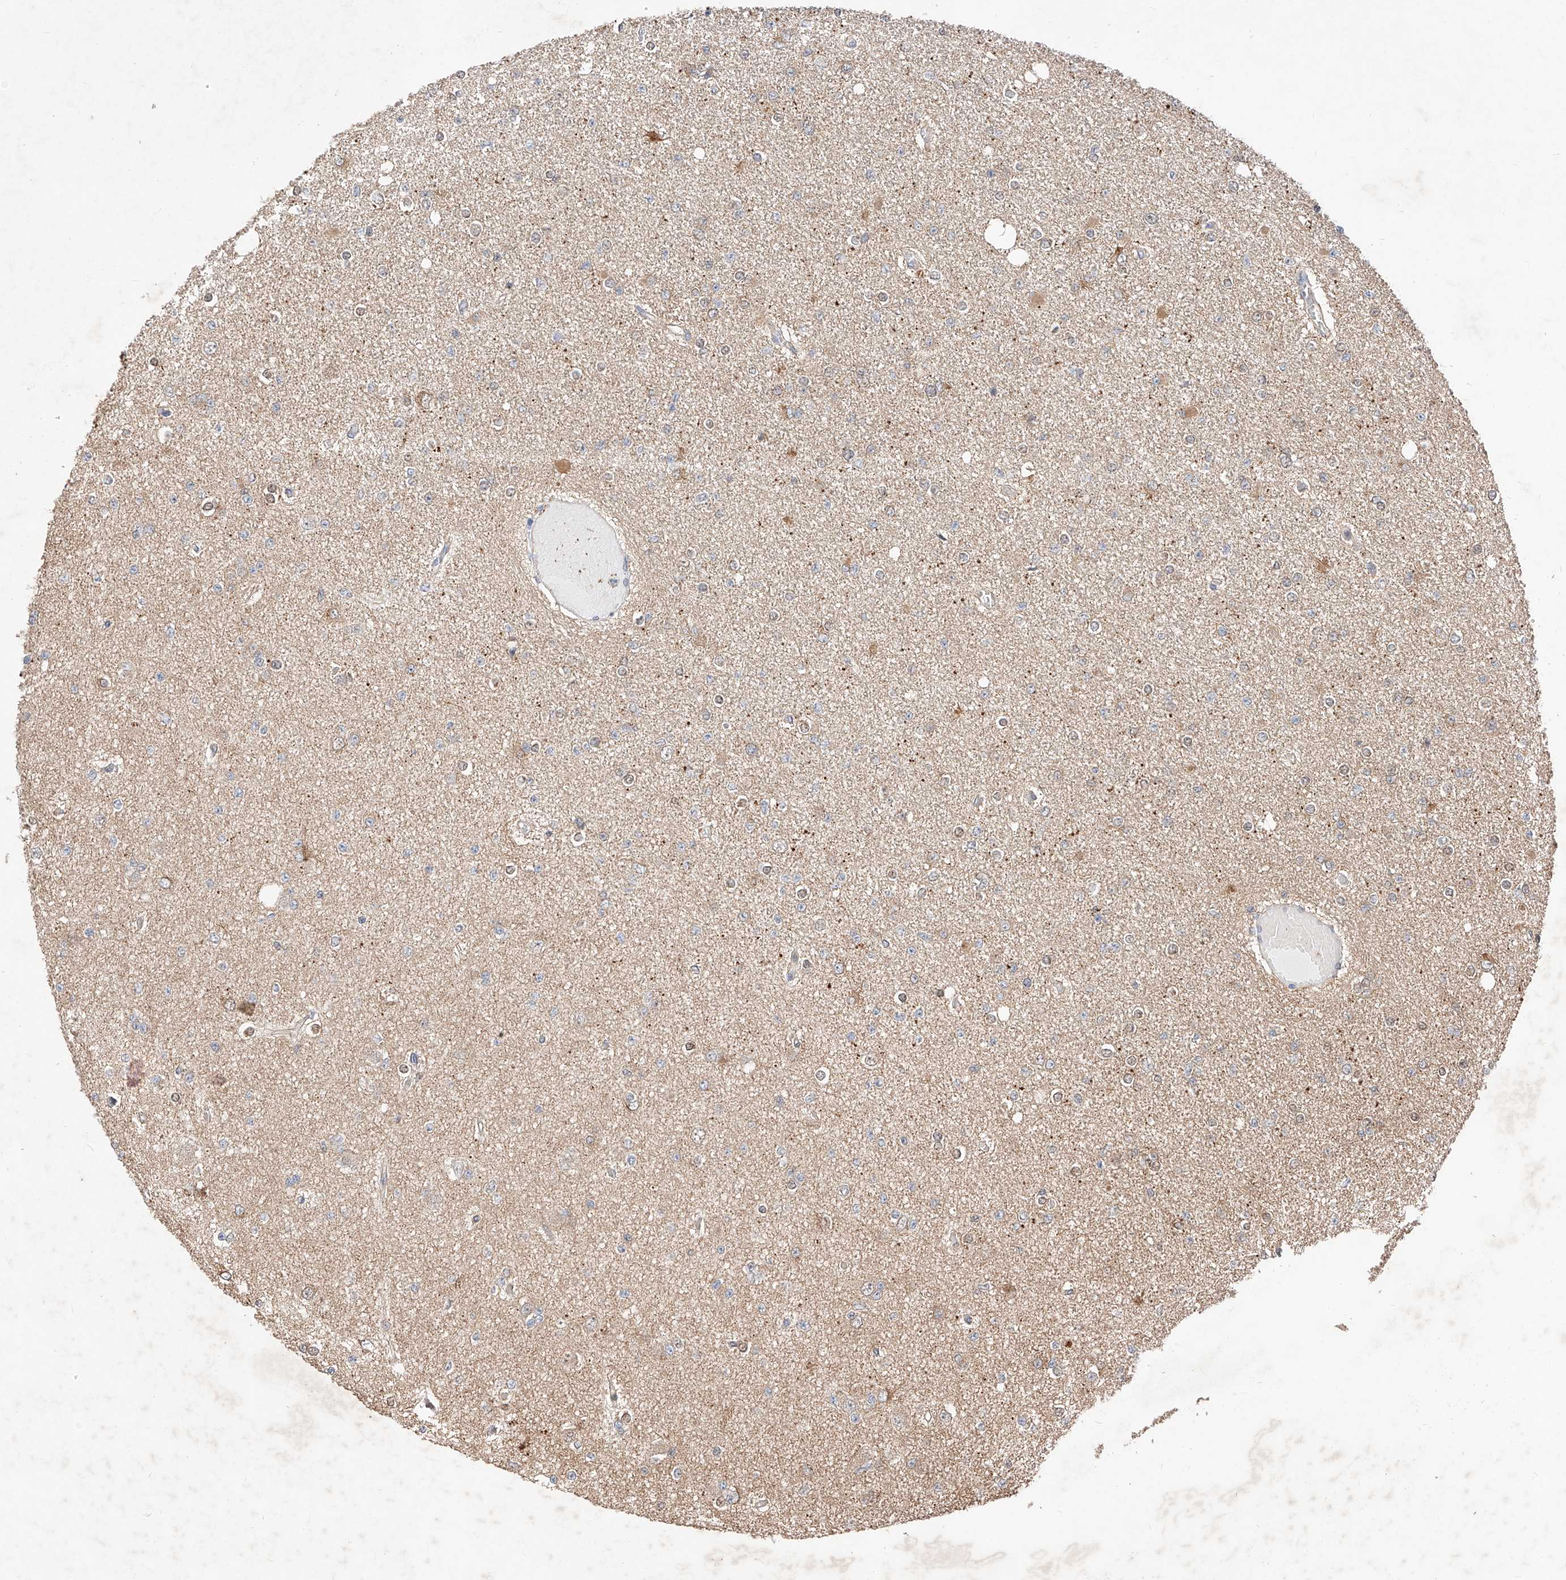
{"staining": {"intensity": "weak", "quantity": "<25%", "location": "cytoplasmic/membranous"}, "tissue": "glioma", "cell_type": "Tumor cells", "image_type": "cancer", "snomed": [{"axis": "morphology", "description": "Glioma, malignant, Low grade"}, {"axis": "topography", "description": "Brain"}], "caption": "The micrograph shows no significant expression in tumor cells of low-grade glioma (malignant).", "gene": "ZSCAN4", "patient": {"sex": "female", "age": 22}}